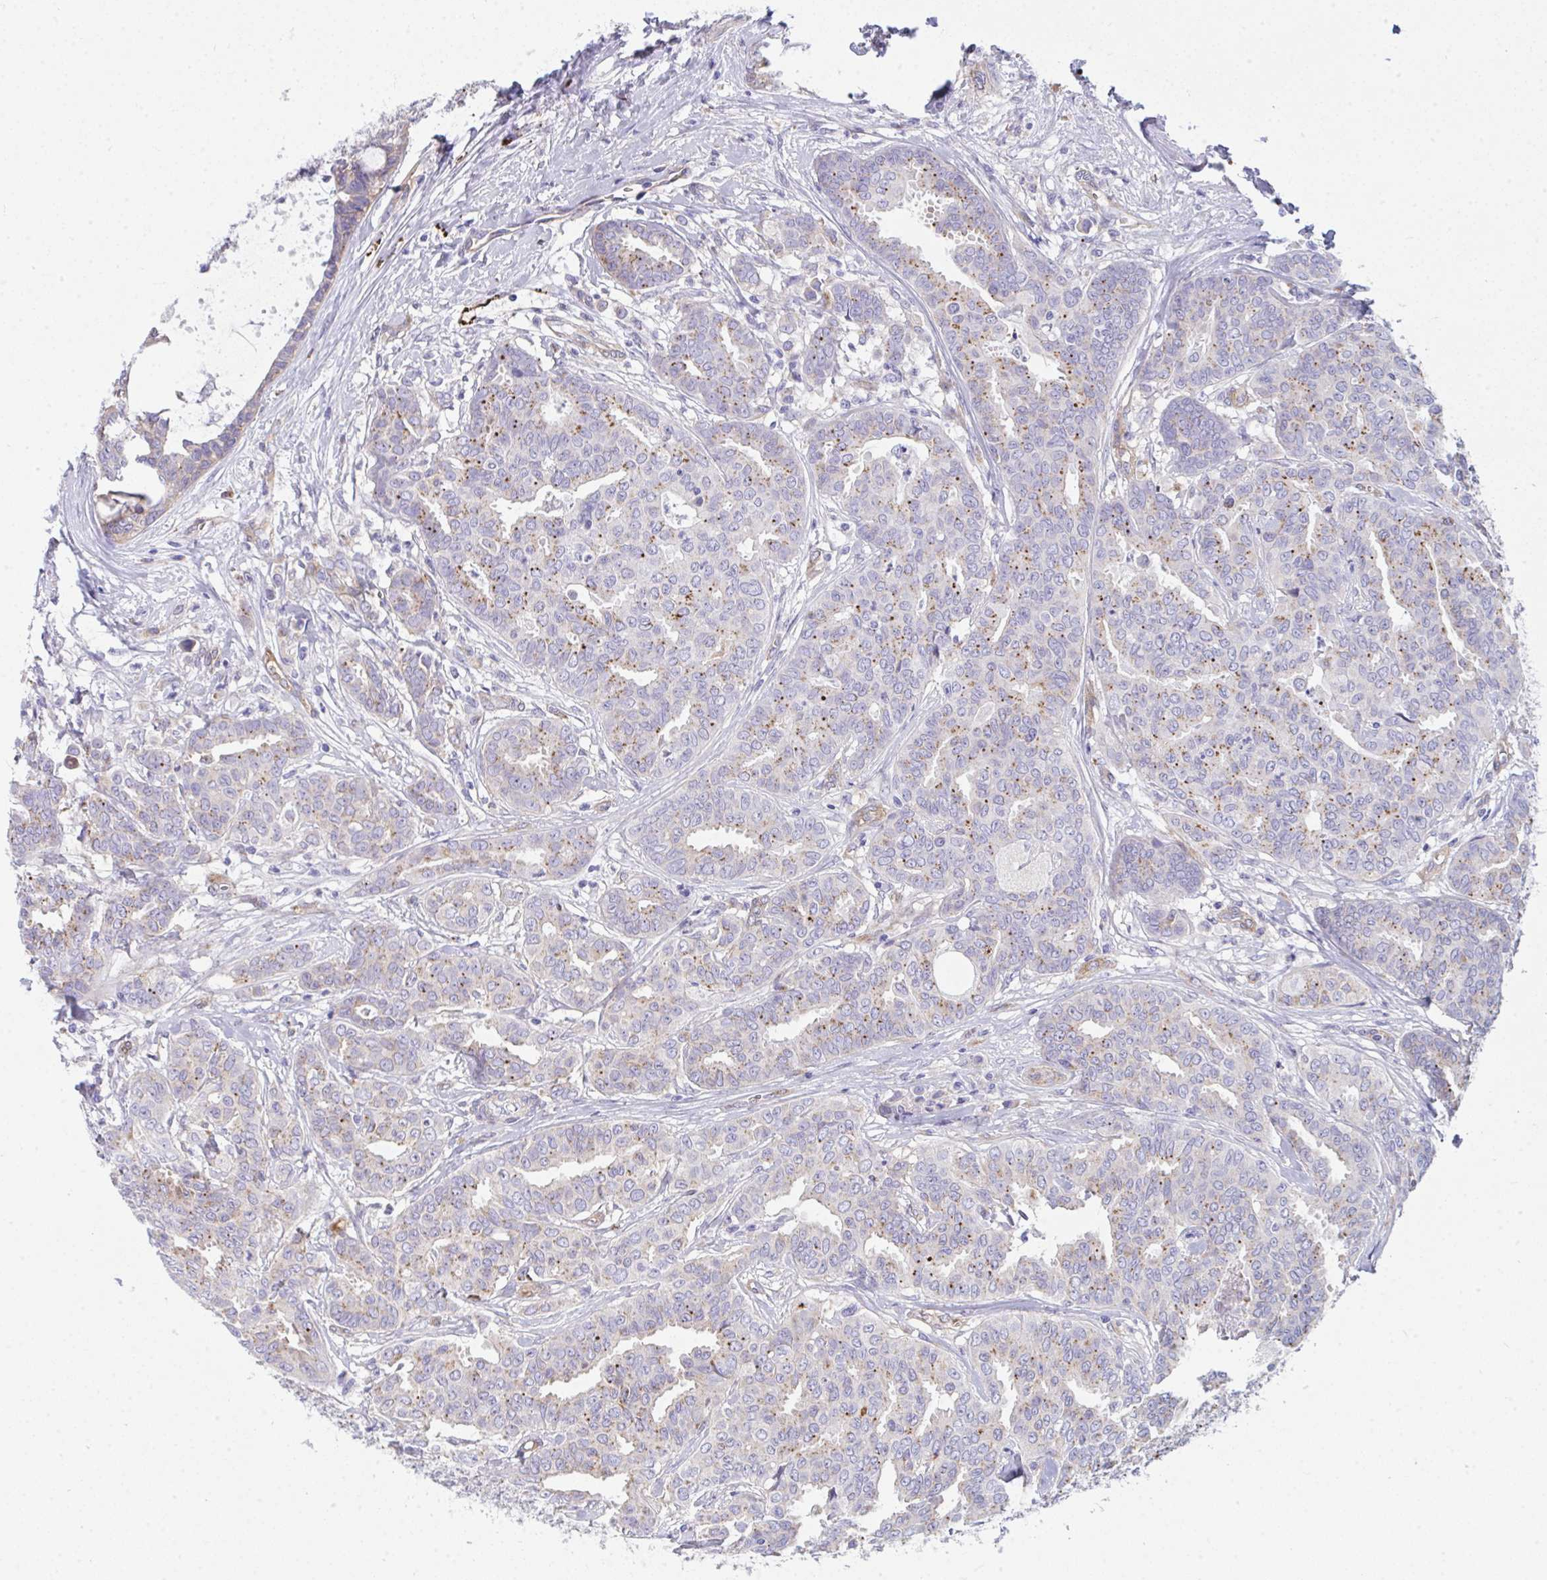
{"staining": {"intensity": "moderate", "quantity": "25%-75%", "location": "cytoplasmic/membranous"}, "tissue": "breast cancer", "cell_type": "Tumor cells", "image_type": "cancer", "snomed": [{"axis": "morphology", "description": "Duct carcinoma"}, {"axis": "topography", "description": "Breast"}], "caption": "High-power microscopy captured an immunohistochemistry (IHC) image of breast cancer, revealing moderate cytoplasmic/membranous expression in approximately 25%-75% of tumor cells. The staining was performed using DAB (3,3'-diaminobenzidine) to visualize the protein expression in brown, while the nuclei were stained in blue with hematoxylin (Magnification: 20x).", "gene": "GAB1", "patient": {"sex": "female", "age": 45}}